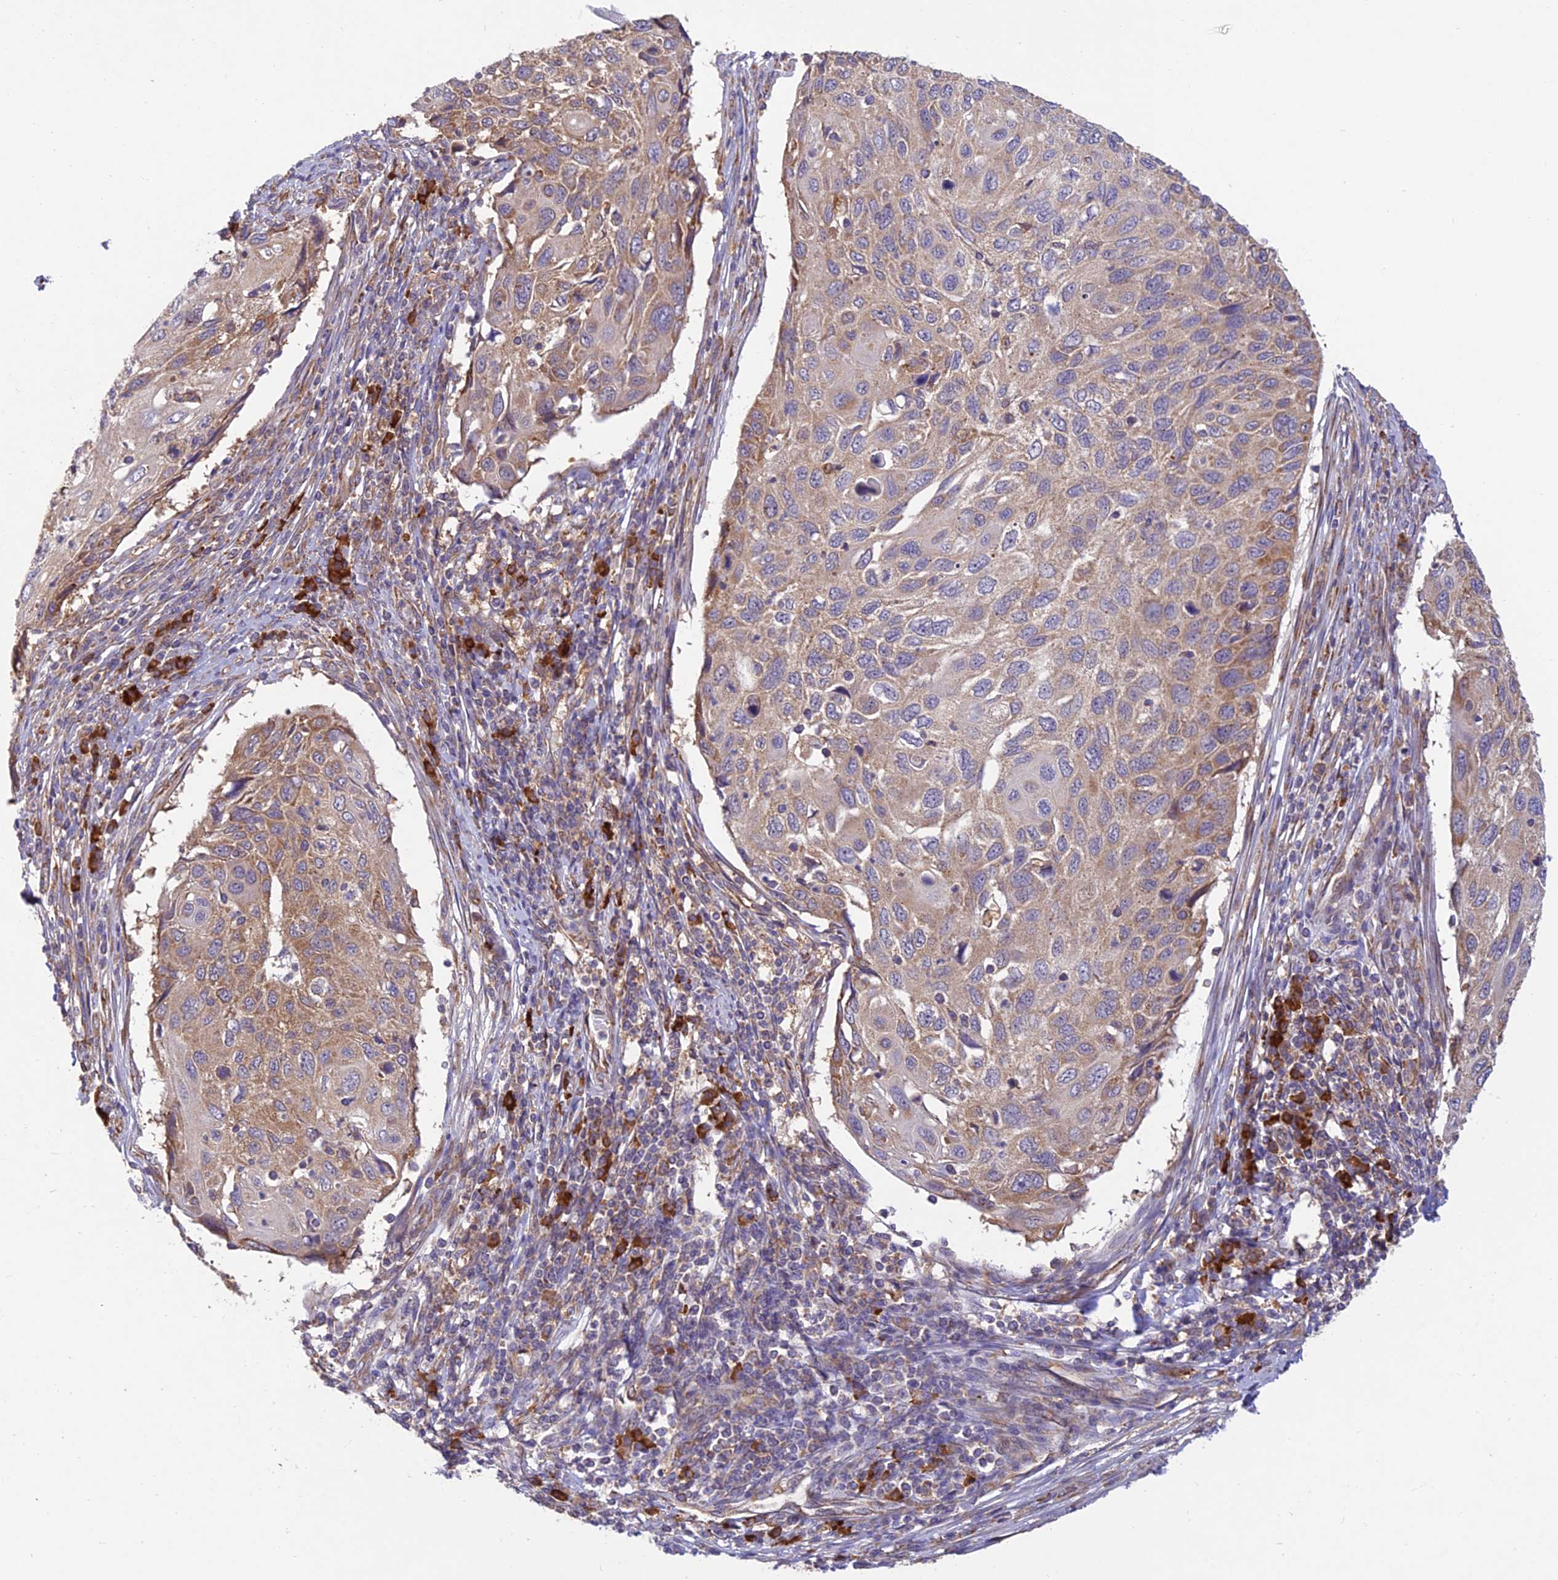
{"staining": {"intensity": "moderate", "quantity": "25%-75%", "location": "cytoplasmic/membranous"}, "tissue": "cervical cancer", "cell_type": "Tumor cells", "image_type": "cancer", "snomed": [{"axis": "morphology", "description": "Squamous cell carcinoma, NOS"}, {"axis": "topography", "description": "Cervix"}], "caption": "IHC image of neoplastic tissue: squamous cell carcinoma (cervical) stained using immunohistochemistry (IHC) displays medium levels of moderate protein expression localized specifically in the cytoplasmic/membranous of tumor cells, appearing as a cytoplasmic/membranous brown color.", "gene": "NXNL2", "patient": {"sex": "female", "age": 70}}